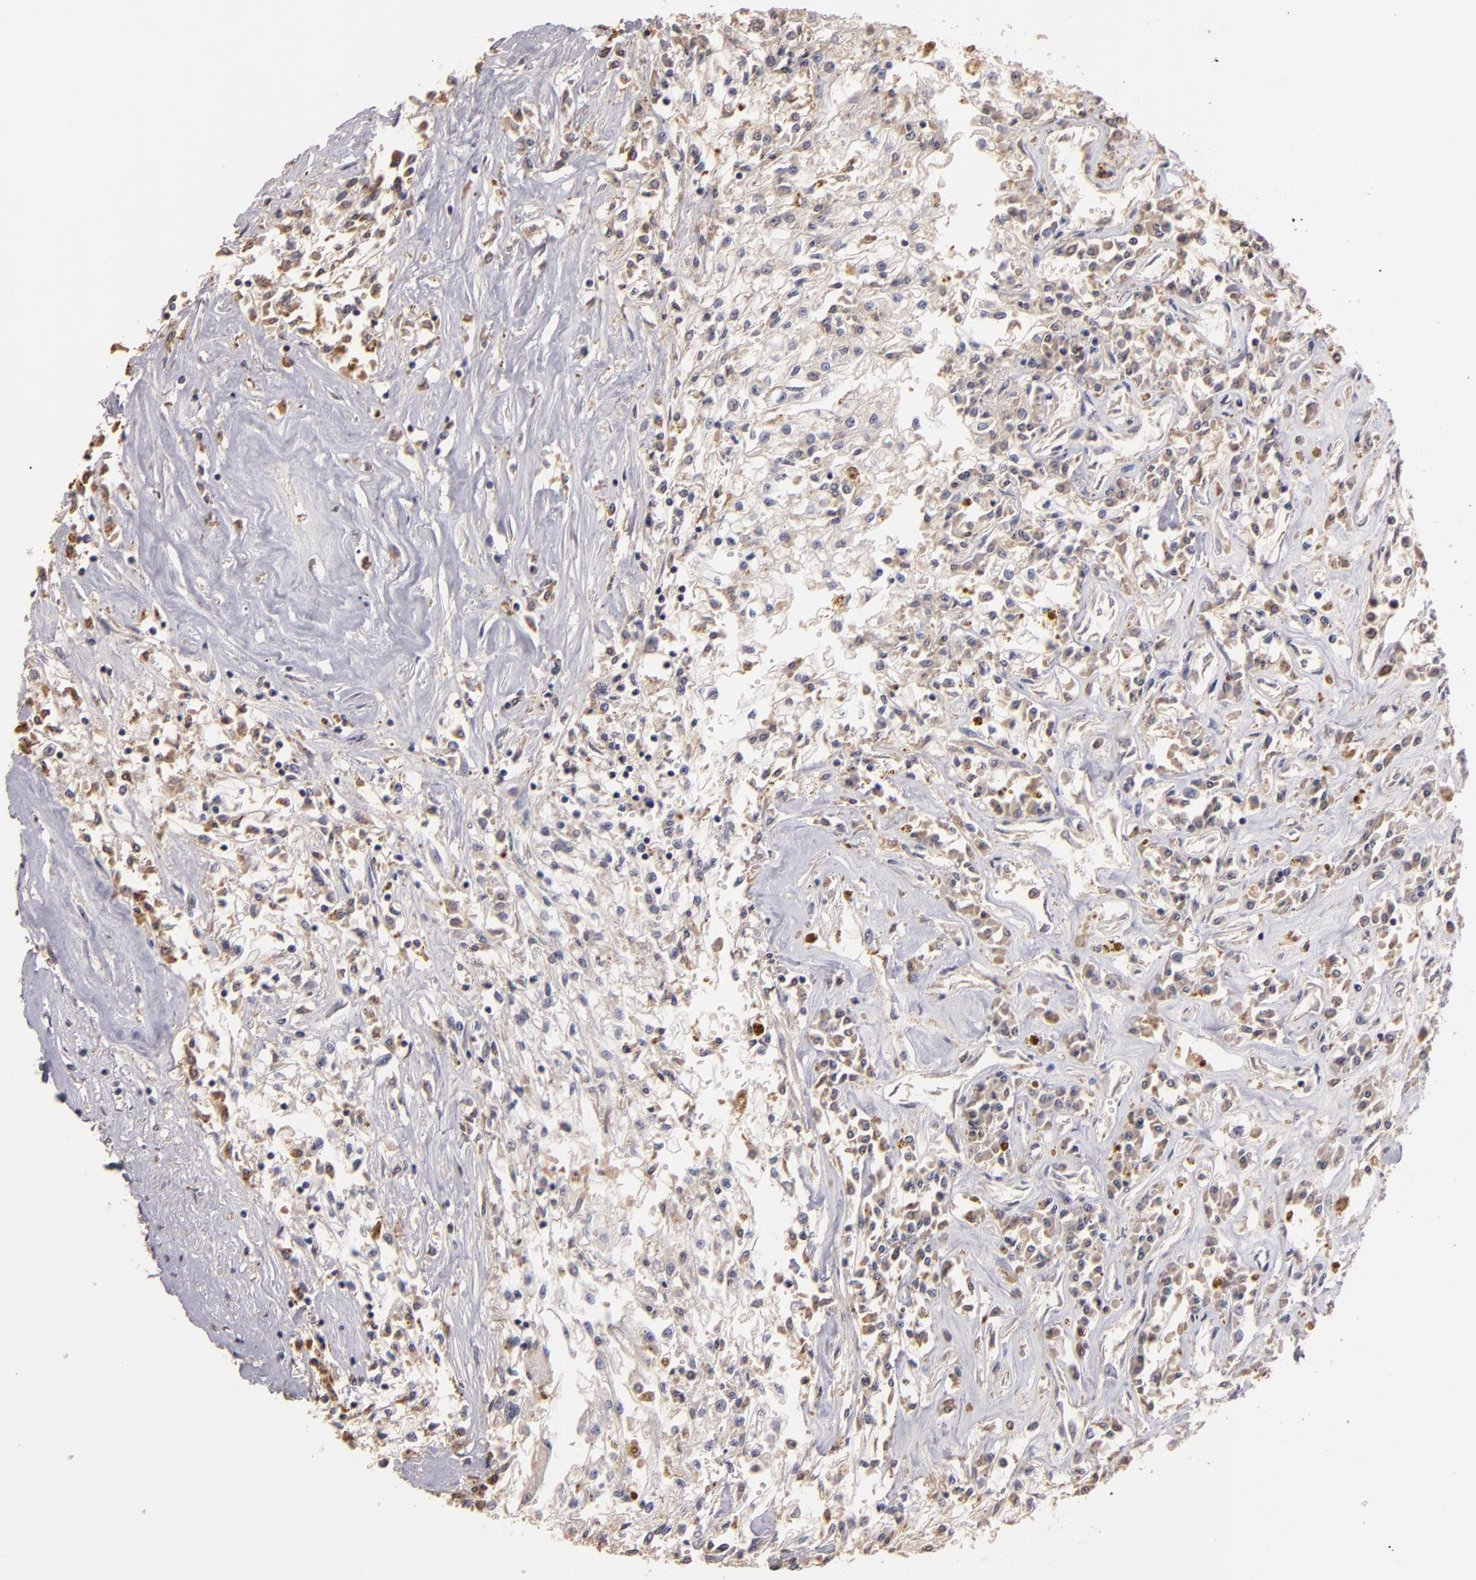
{"staining": {"intensity": "weak", "quantity": "25%-75%", "location": "cytoplasmic/membranous"}, "tissue": "renal cancer", "cell_type": "Tumor cells", "image_type": "cancer", "snomed": [{"axis": "morphology", "description": "Adenocarcinoma, NOS"}, {"axis": "topography", "description": "Kidney"}], "caption": "Tumor cells reveal low levels of weak cytoplasmic/membranous staining in about 25%-75% of cells in human renal cancer.", "gene": "TRAF1", "patient": {"sex": "male", "age": 78}}